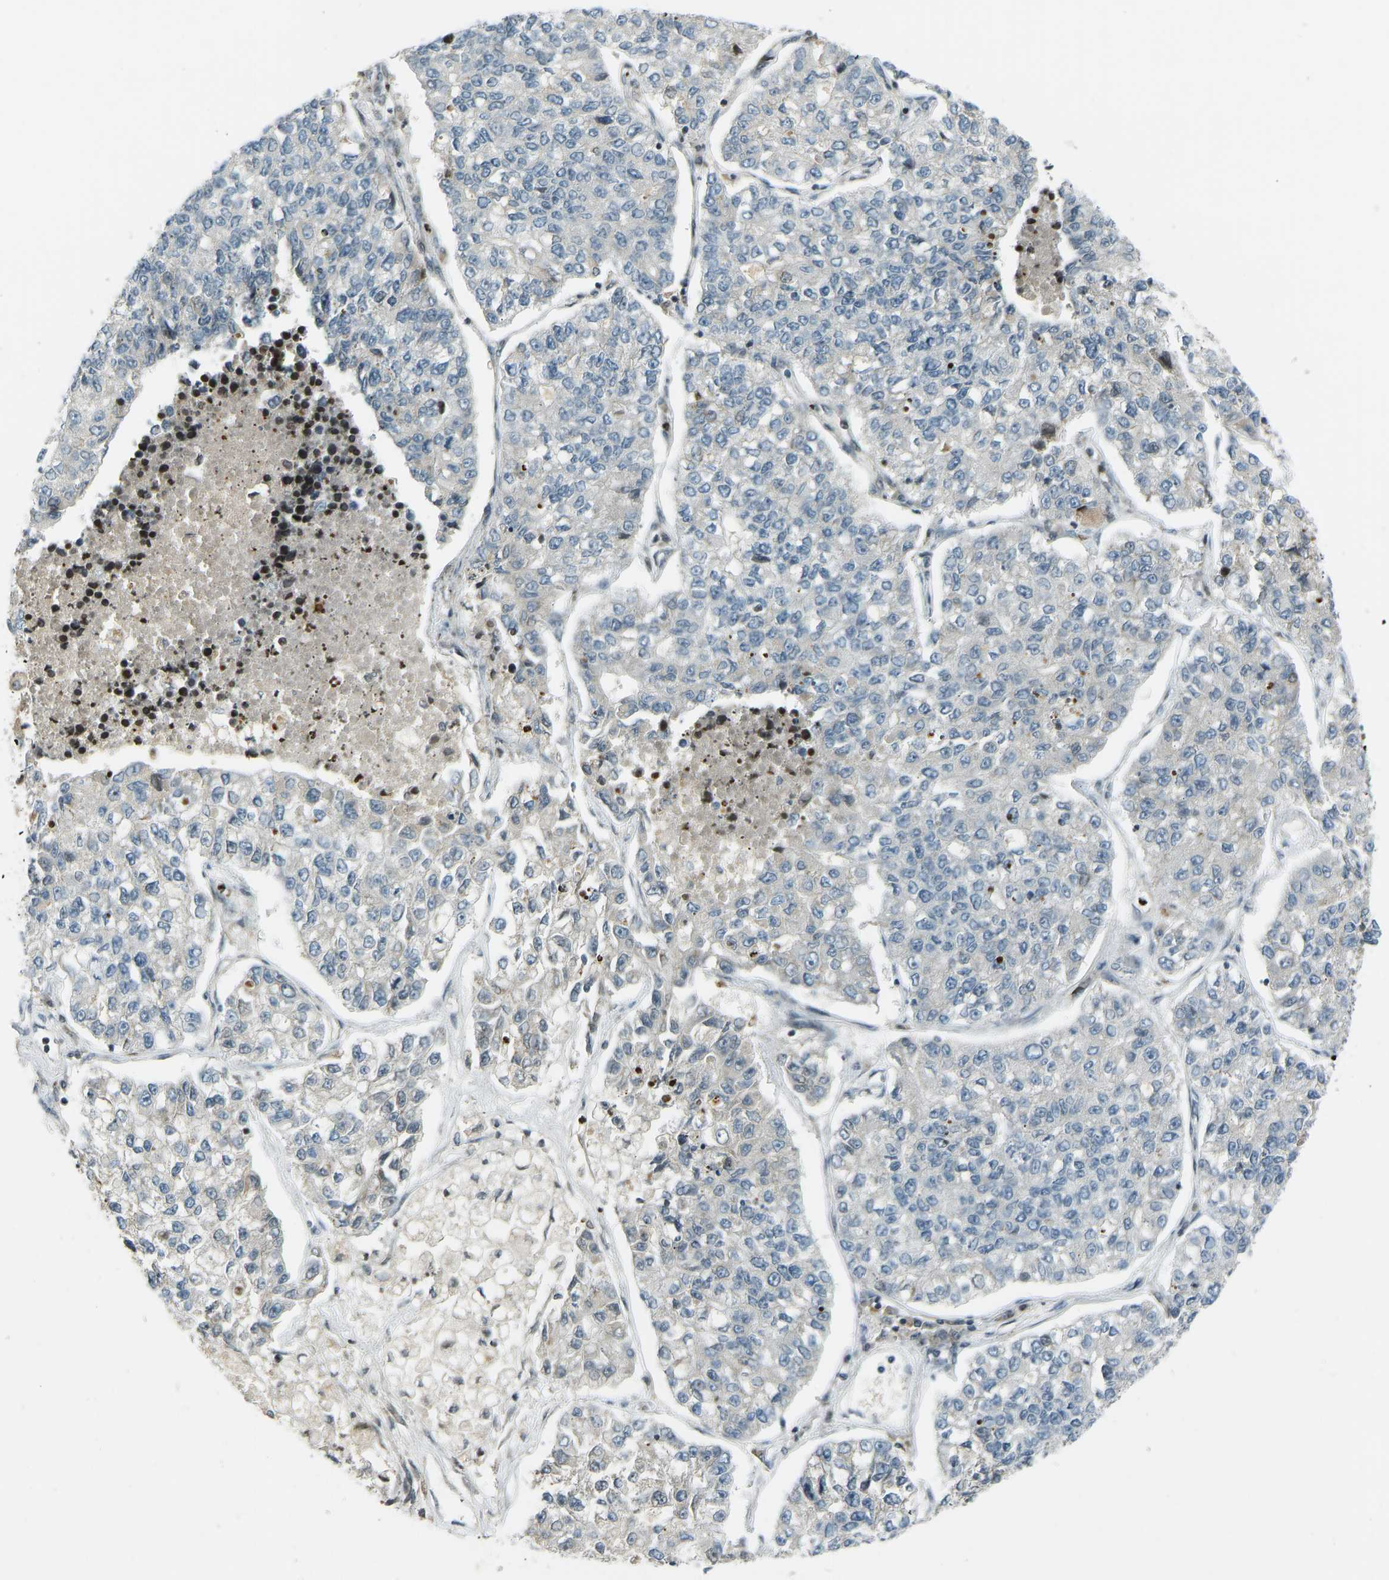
{"staining": {"intensity": "negative", "quantity": "none", "location": "none"}, "tissue": "lung cancer", "cell_type": "Tumor cells", "image_type": "cancer", "snomed": [{"axis": "morphology", "description": "Adenocarcinoma, NOS"}, {"axis": "topography", "description": "Lung"}], "caption": "The photomicrograph shows no significant expression in tumor cells of lung cancer (adenocarcinoma).", "gene": "SVOPL", "patient": {"sex": "male", "age": 49}}